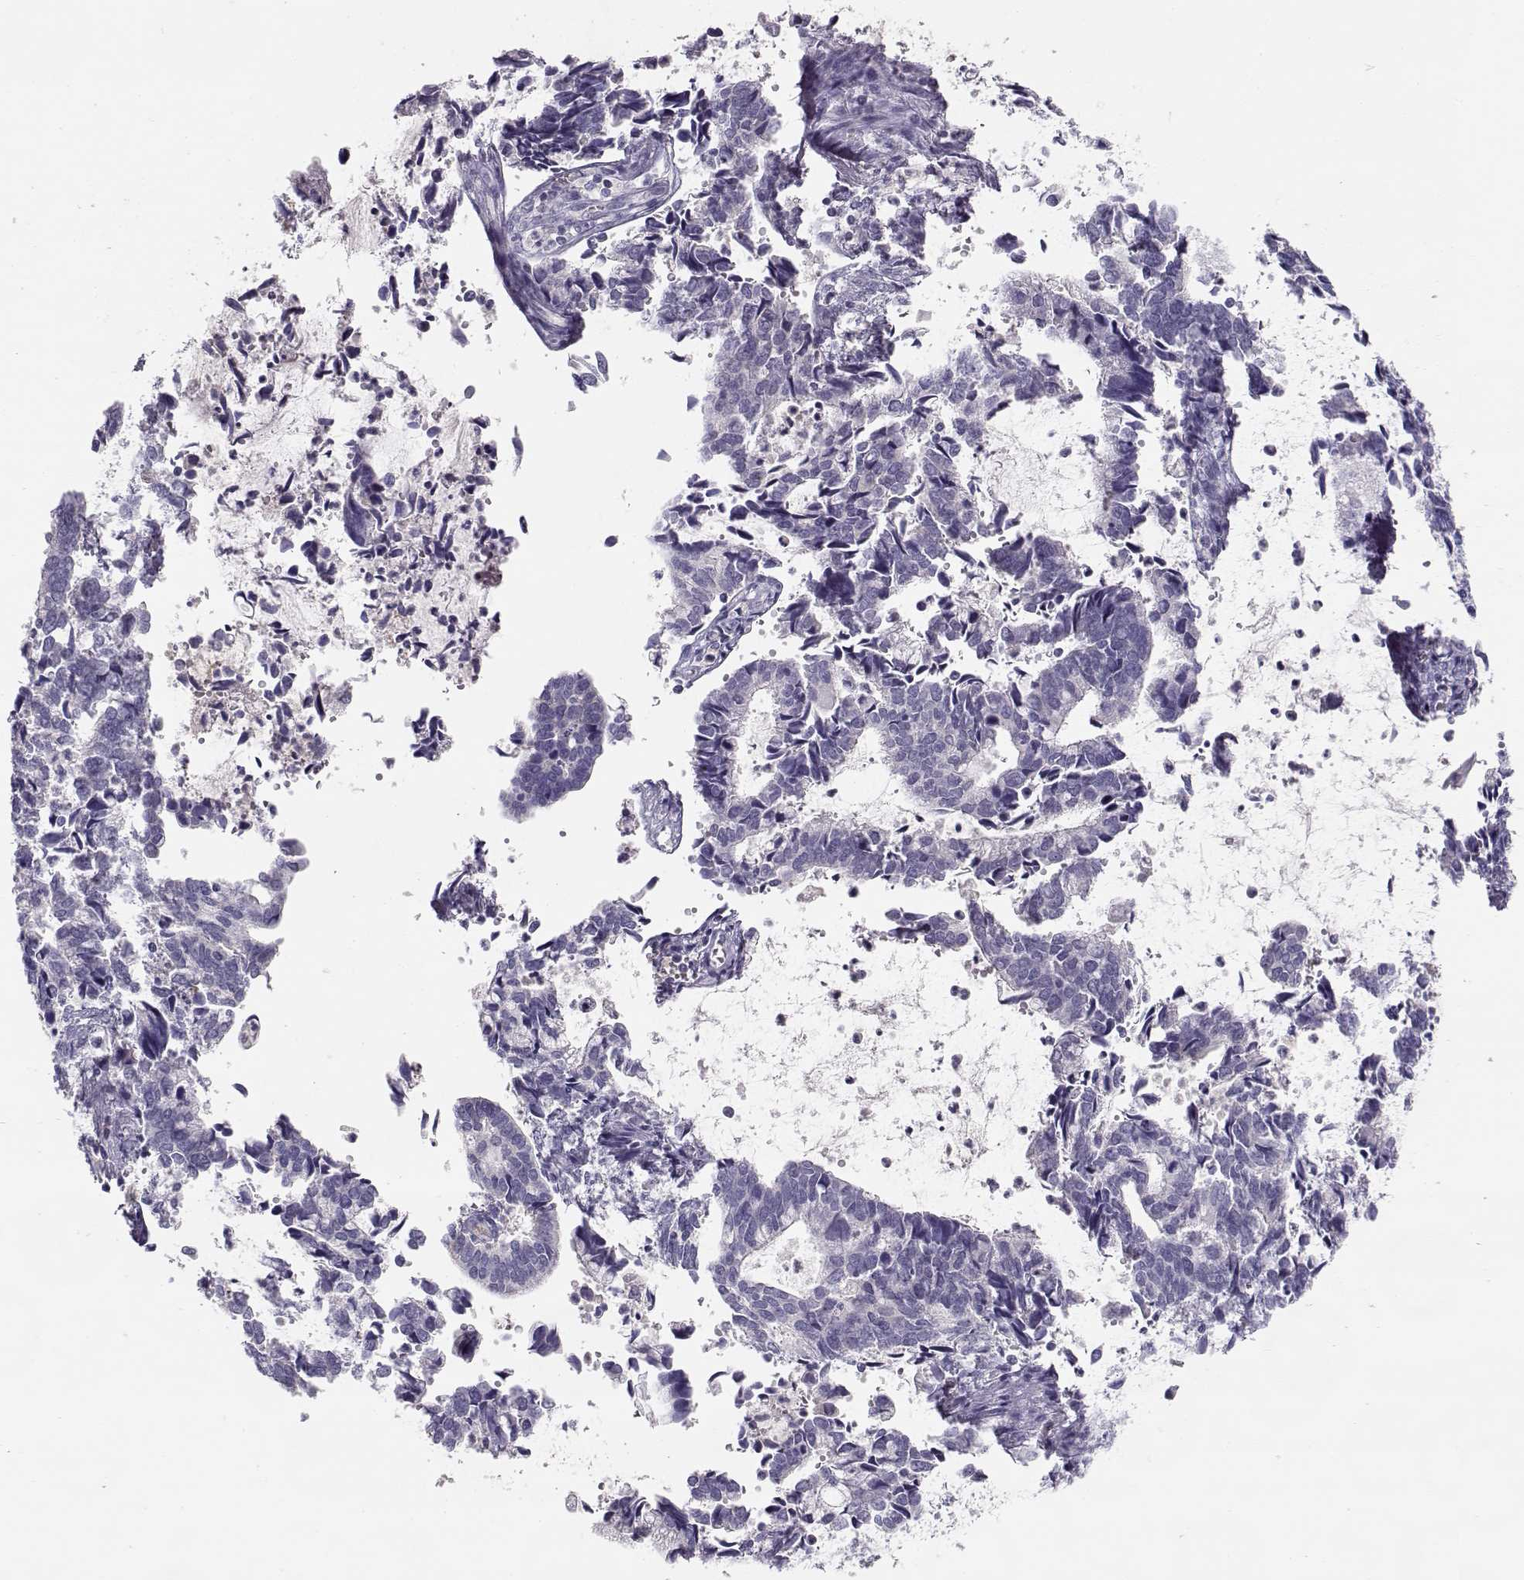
{"staining": {"intensity": "negative", "quantity": "none", "location": "none"}, "tissue": "cervical cancer", "cell_type": "Tumor cells", "image_type": "cancer", "snomed": [{"axis": "morphology", "description": "Adenocarcinoma, NOS"}, {"axis": "topography", "description": "Cervix"}], "caption": "Tumor cells show no significant protein expression in adenocarcinoma (cervical).", "gene": "SLCO6A1", "patient": {"sex": "female", "age": 42}}